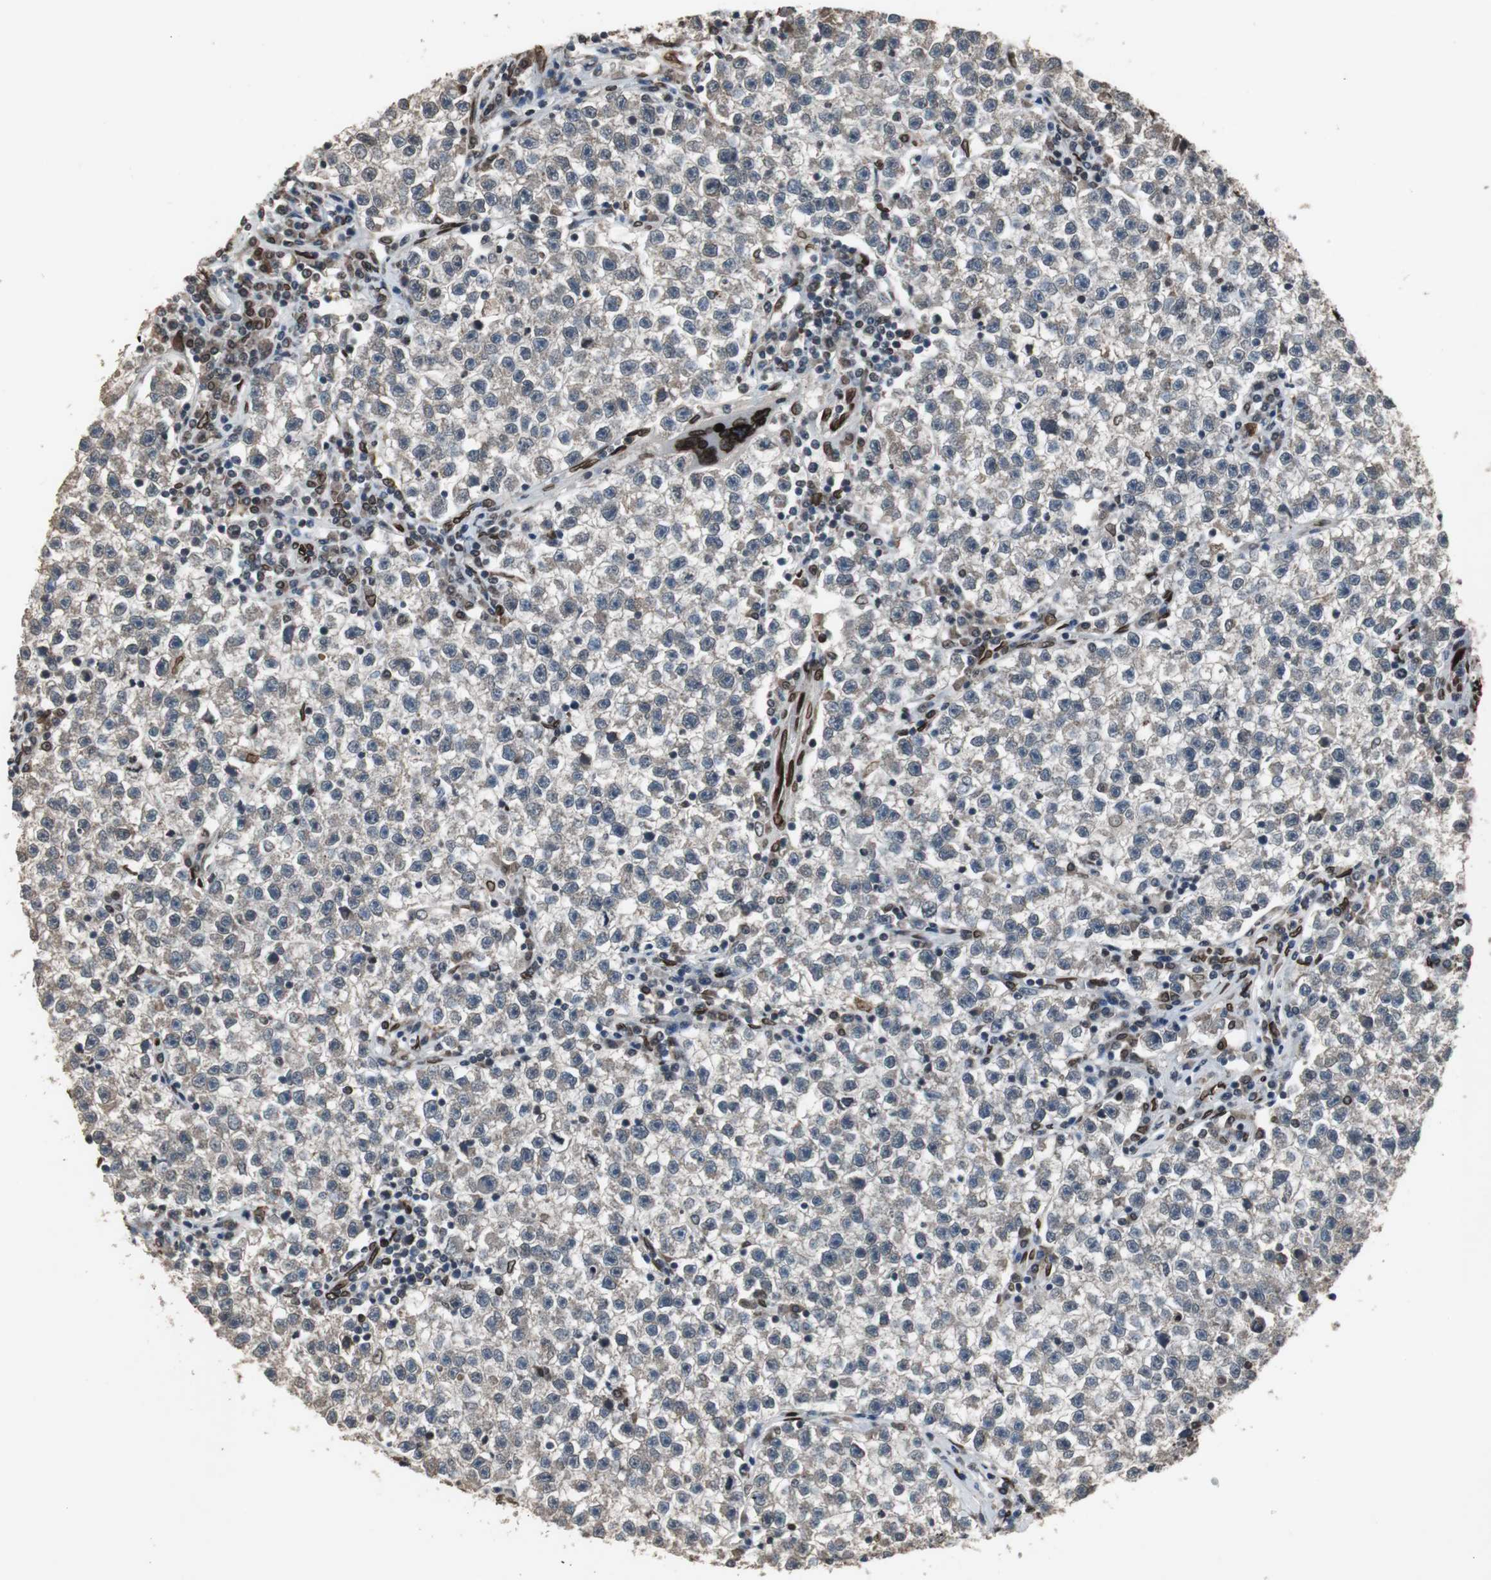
{"staining": {"intensity": "weak", "quantity": ">75%", "location": "cytoplasmic/membranous"}, "tissue": "testis cancer", "cell_type": "Tumor cells", "image_type": "cancer", "snomed": [{"axis": "morphology", "description": "Seminoma, NOS"}, {"axis": "topography", "description": "Testis"}], "caption": "The micrograph displays a brown stain indicating the presence of a protein in the cytoplasmic/membranous of tumor cells in seminoma (testis).", "gene": "LMNA", "patient": {"sex": "male", "age": 22}}